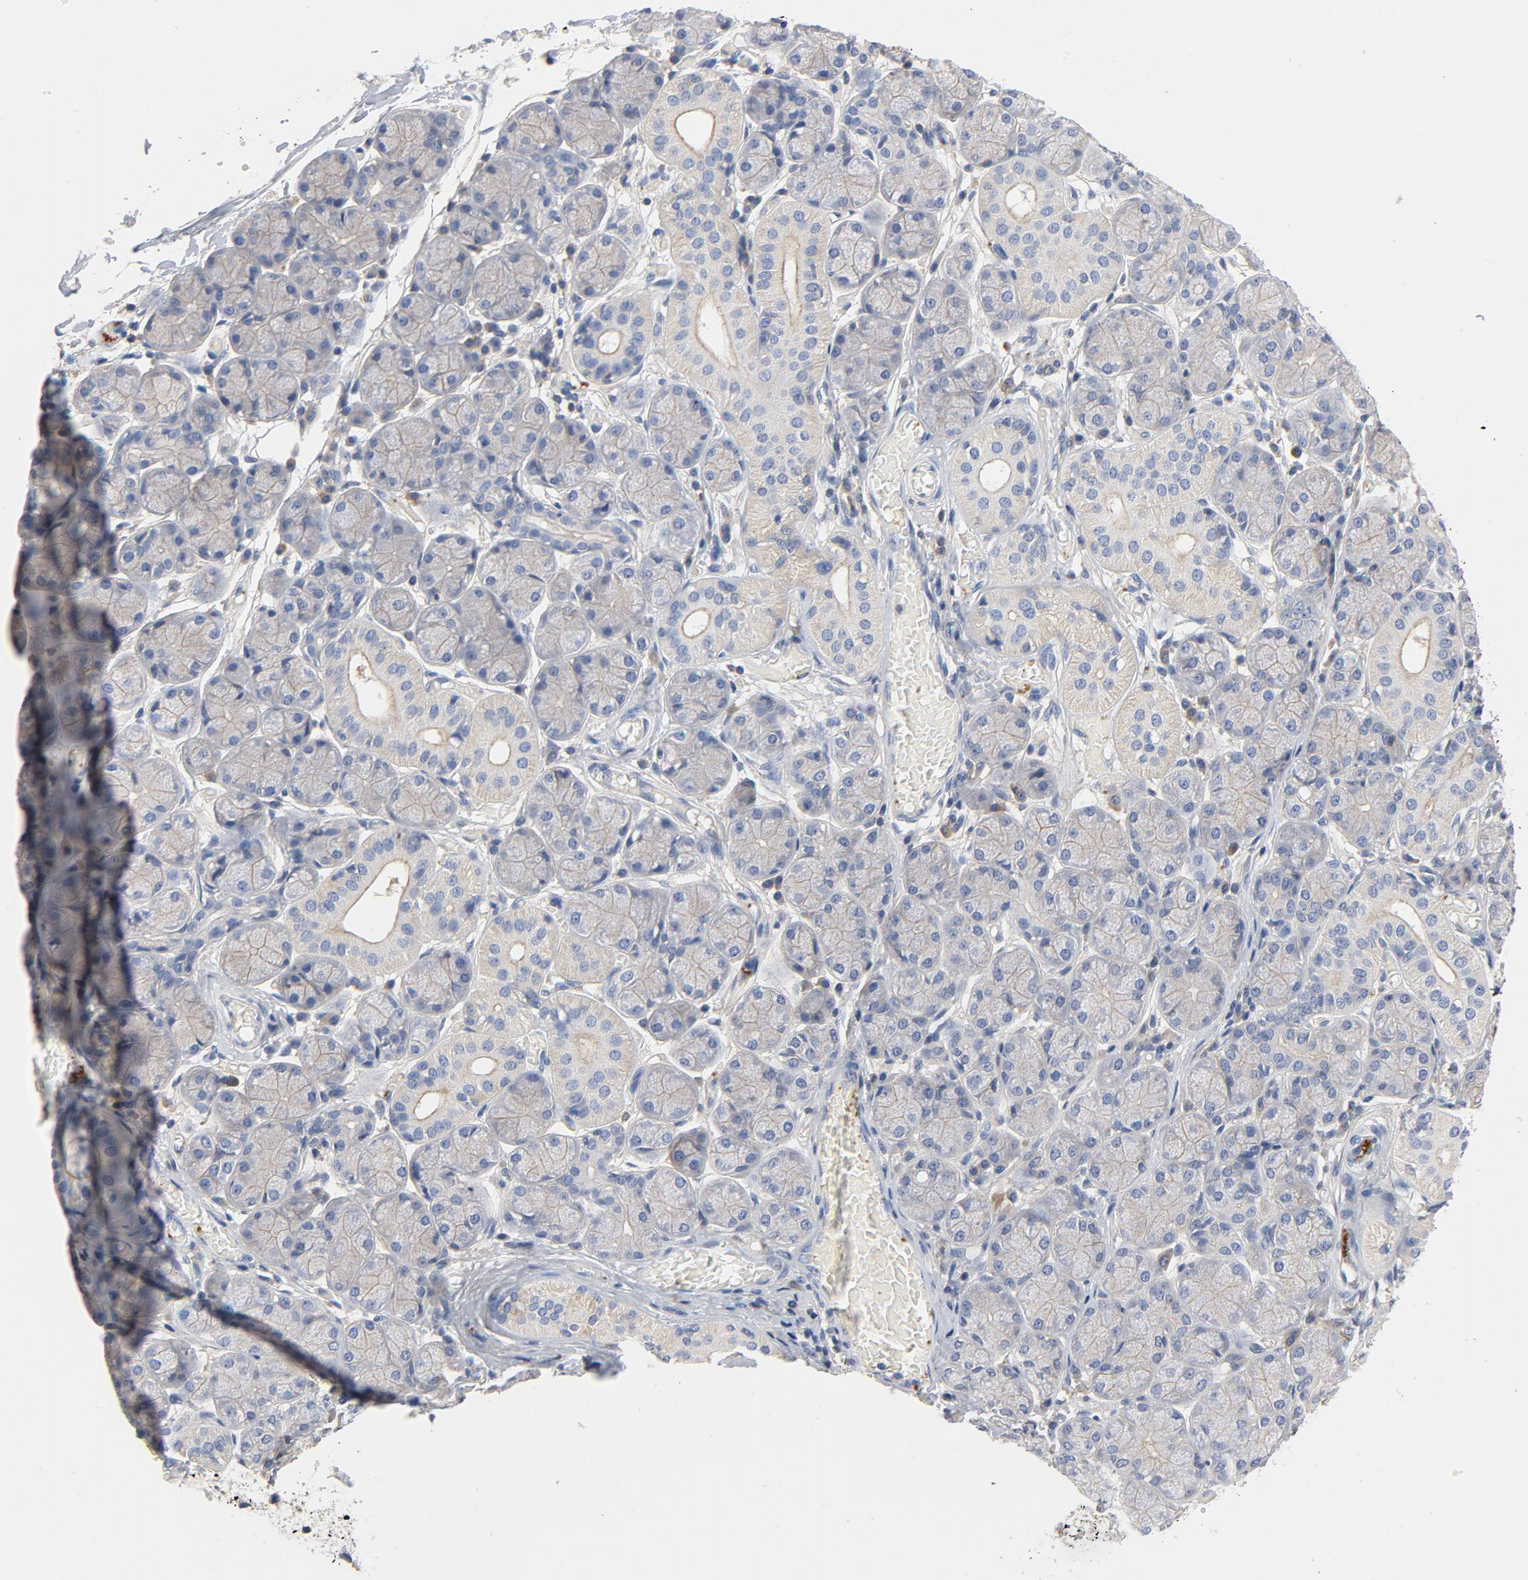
{"staining": {"intensity": "negative", "quantity": "none", "location": "none"}, "tissue": "salivary gland", "cell_type": "Glandular cells", "image_type": "normal", "snomed": [{"axis": "morphology", "description": "Normal tissue, NOS"}, {"axis": "topography", "description": "Salivary gland"}], "caption": "The histopathology image shows no staining of glandular cells in normal salivary gland. (DAB (3,3'-diaminobenzidine) IHC, high magnification).", "gene": "SRC", "patient": {"sex": "female", "age": 24}}